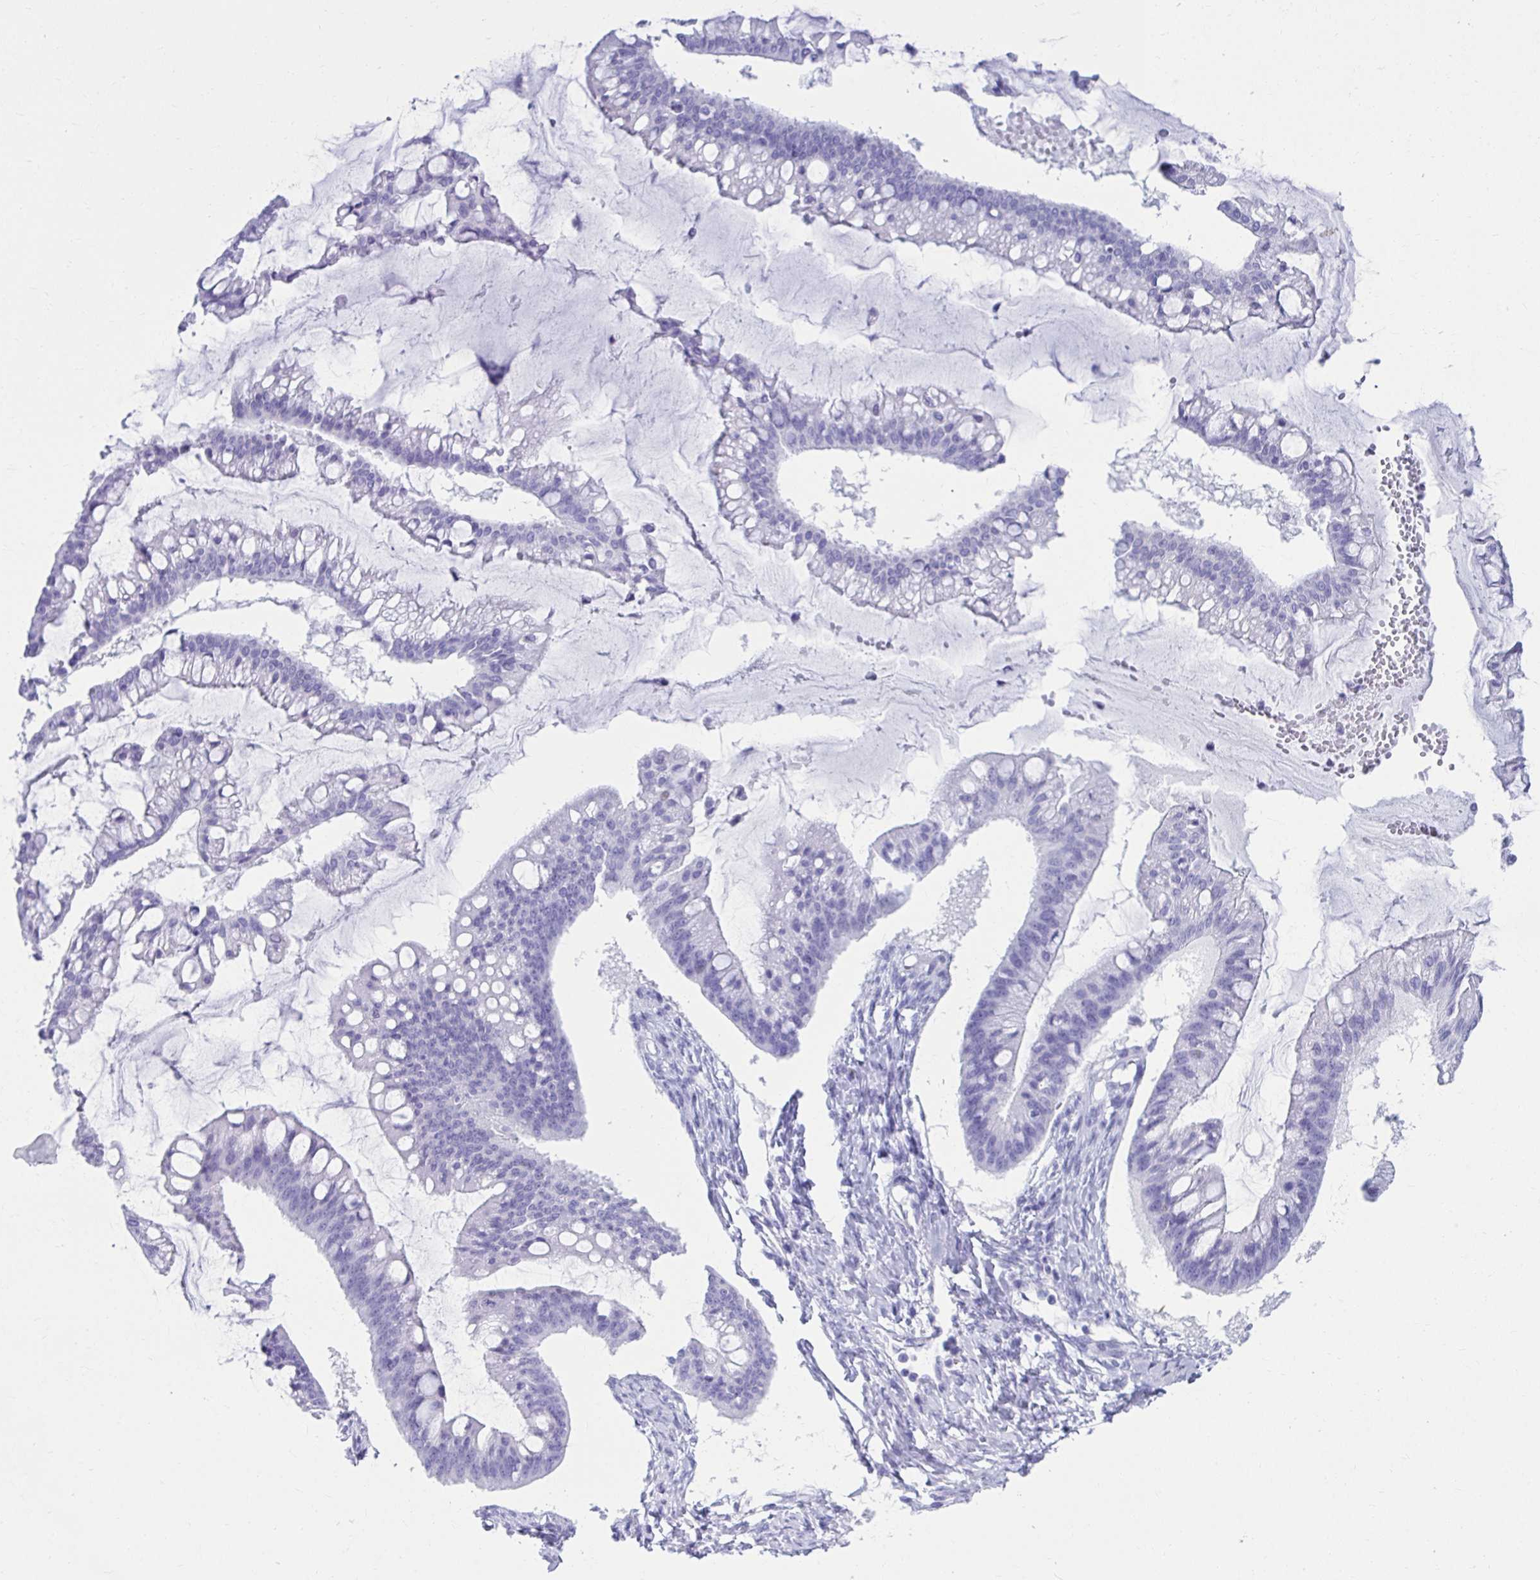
{"staining": {"intensity": "negative", "quantity": "none", "location": "none"}, "tissue": "ovarian cancer", "cell_type": "Tumor cells", "image_type": "cancer", "snomed": [{"axis": "morphology", "description": "Cystadenocarcinoma, mucinous, NOS"}, {"axis": "topography", "description": "Ovary"}], "caption": "Mucinous cystadenocarcinoma (ovarian) was stained to show a protein in brown. There is no significant staining in tumor cells. The staining was performed using DAB to visualize the protein expression in brown, while the nuclei were stained in blue with hematoxylin (Magnification: 20x).", "gene": "ATP4B", "patient": {"sex": "female", "age": 73}}